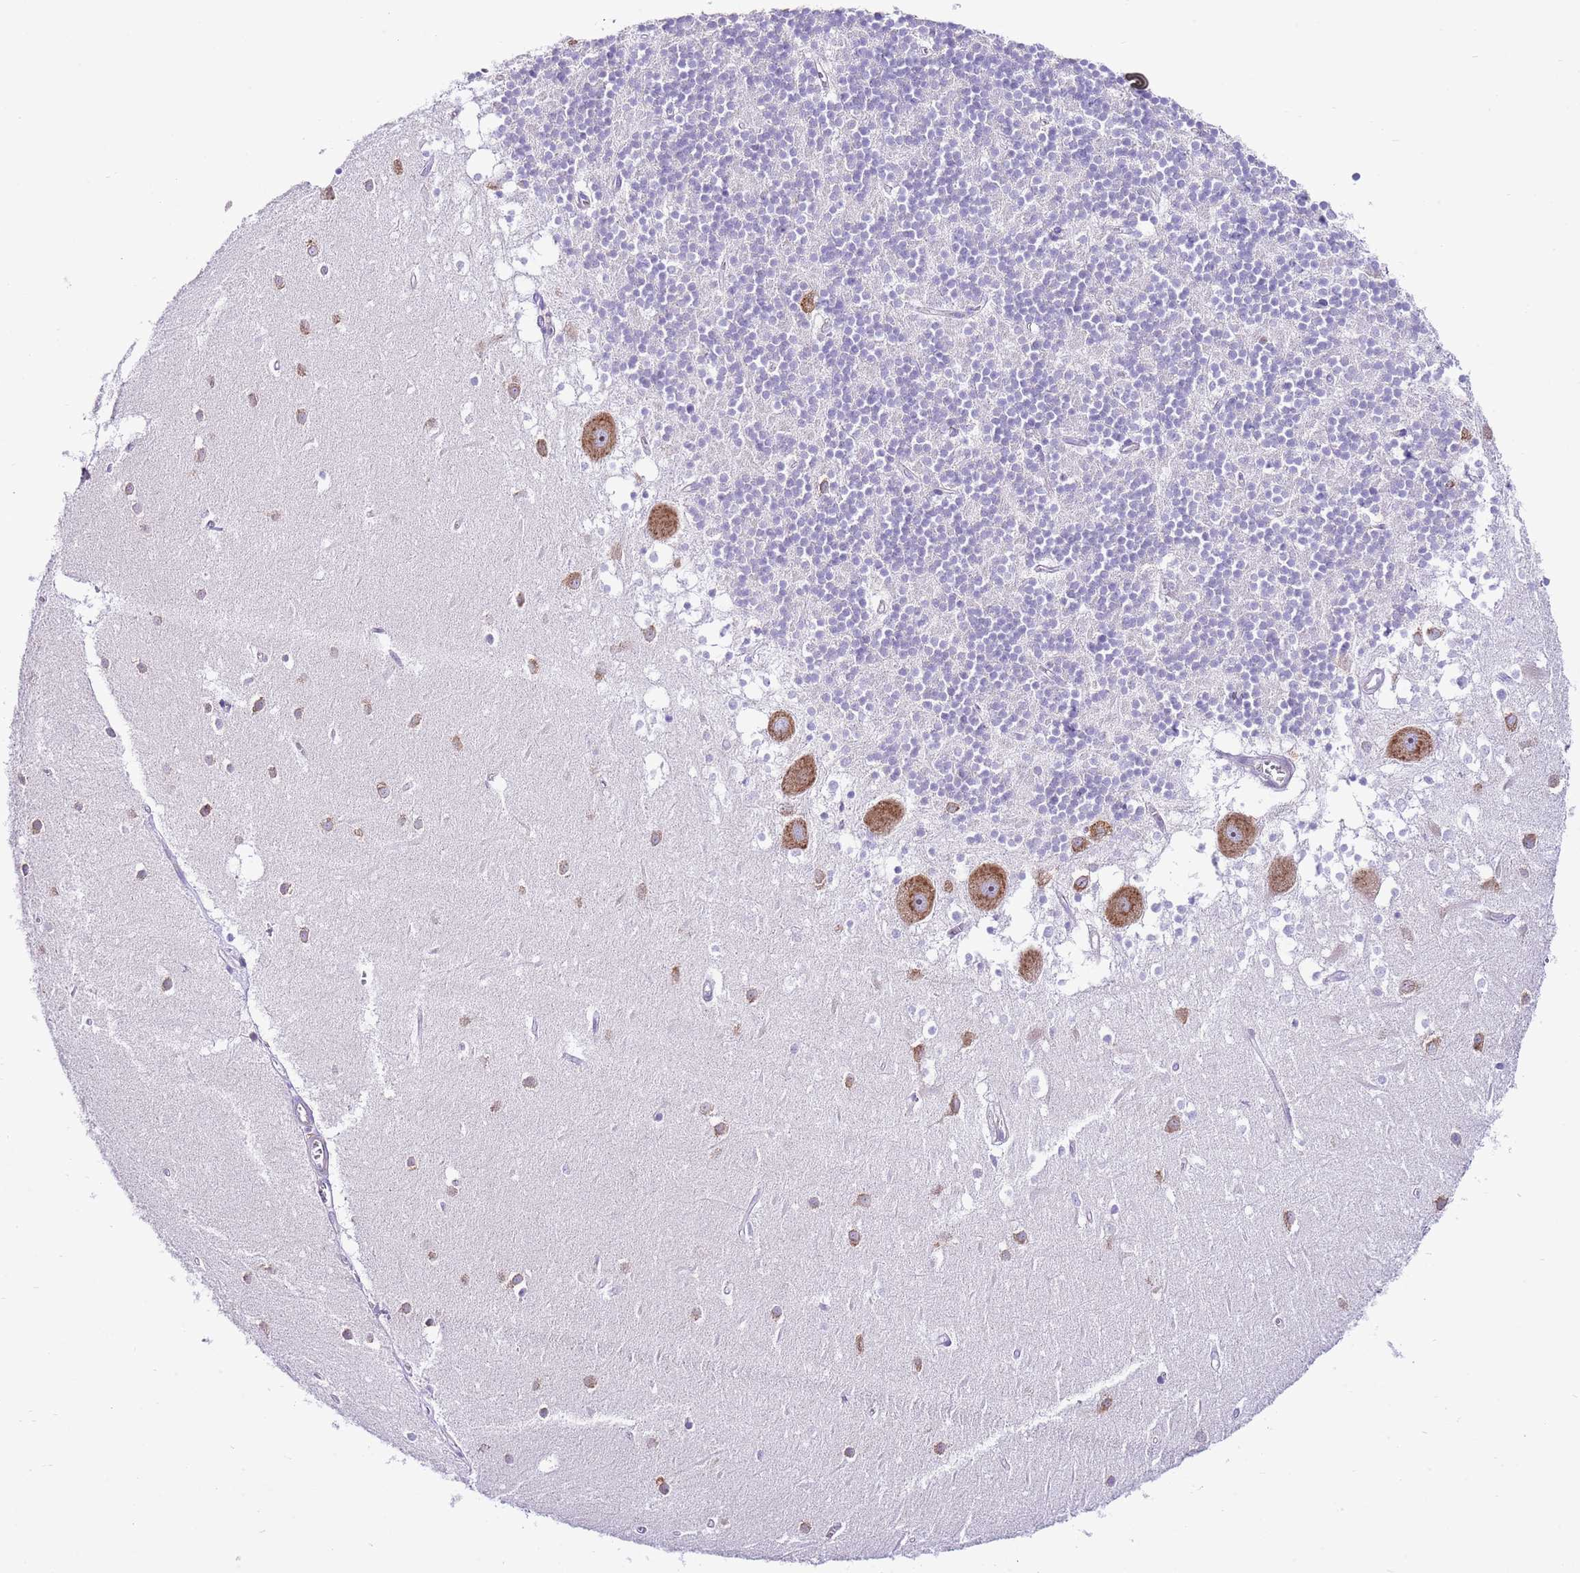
{"staining": {"intensity": "negative", "quantity": "none", "location": "none"}, "tissue": "cerebellum", "cell_type": "Cells in granular layer", "image_type": "normal", "snomed": [{"axis": "morphology", "description": "Normal tissue, NOS"}, {"axis": "topography", "description": "Cerebellum"}], "caption": "DAB immunohistochemical staining of unremarkable human cerebellum displays no significant expression in cells in granular layer.", "gene": "RPS10", "patient": {"sex": "male", "age": 54}}